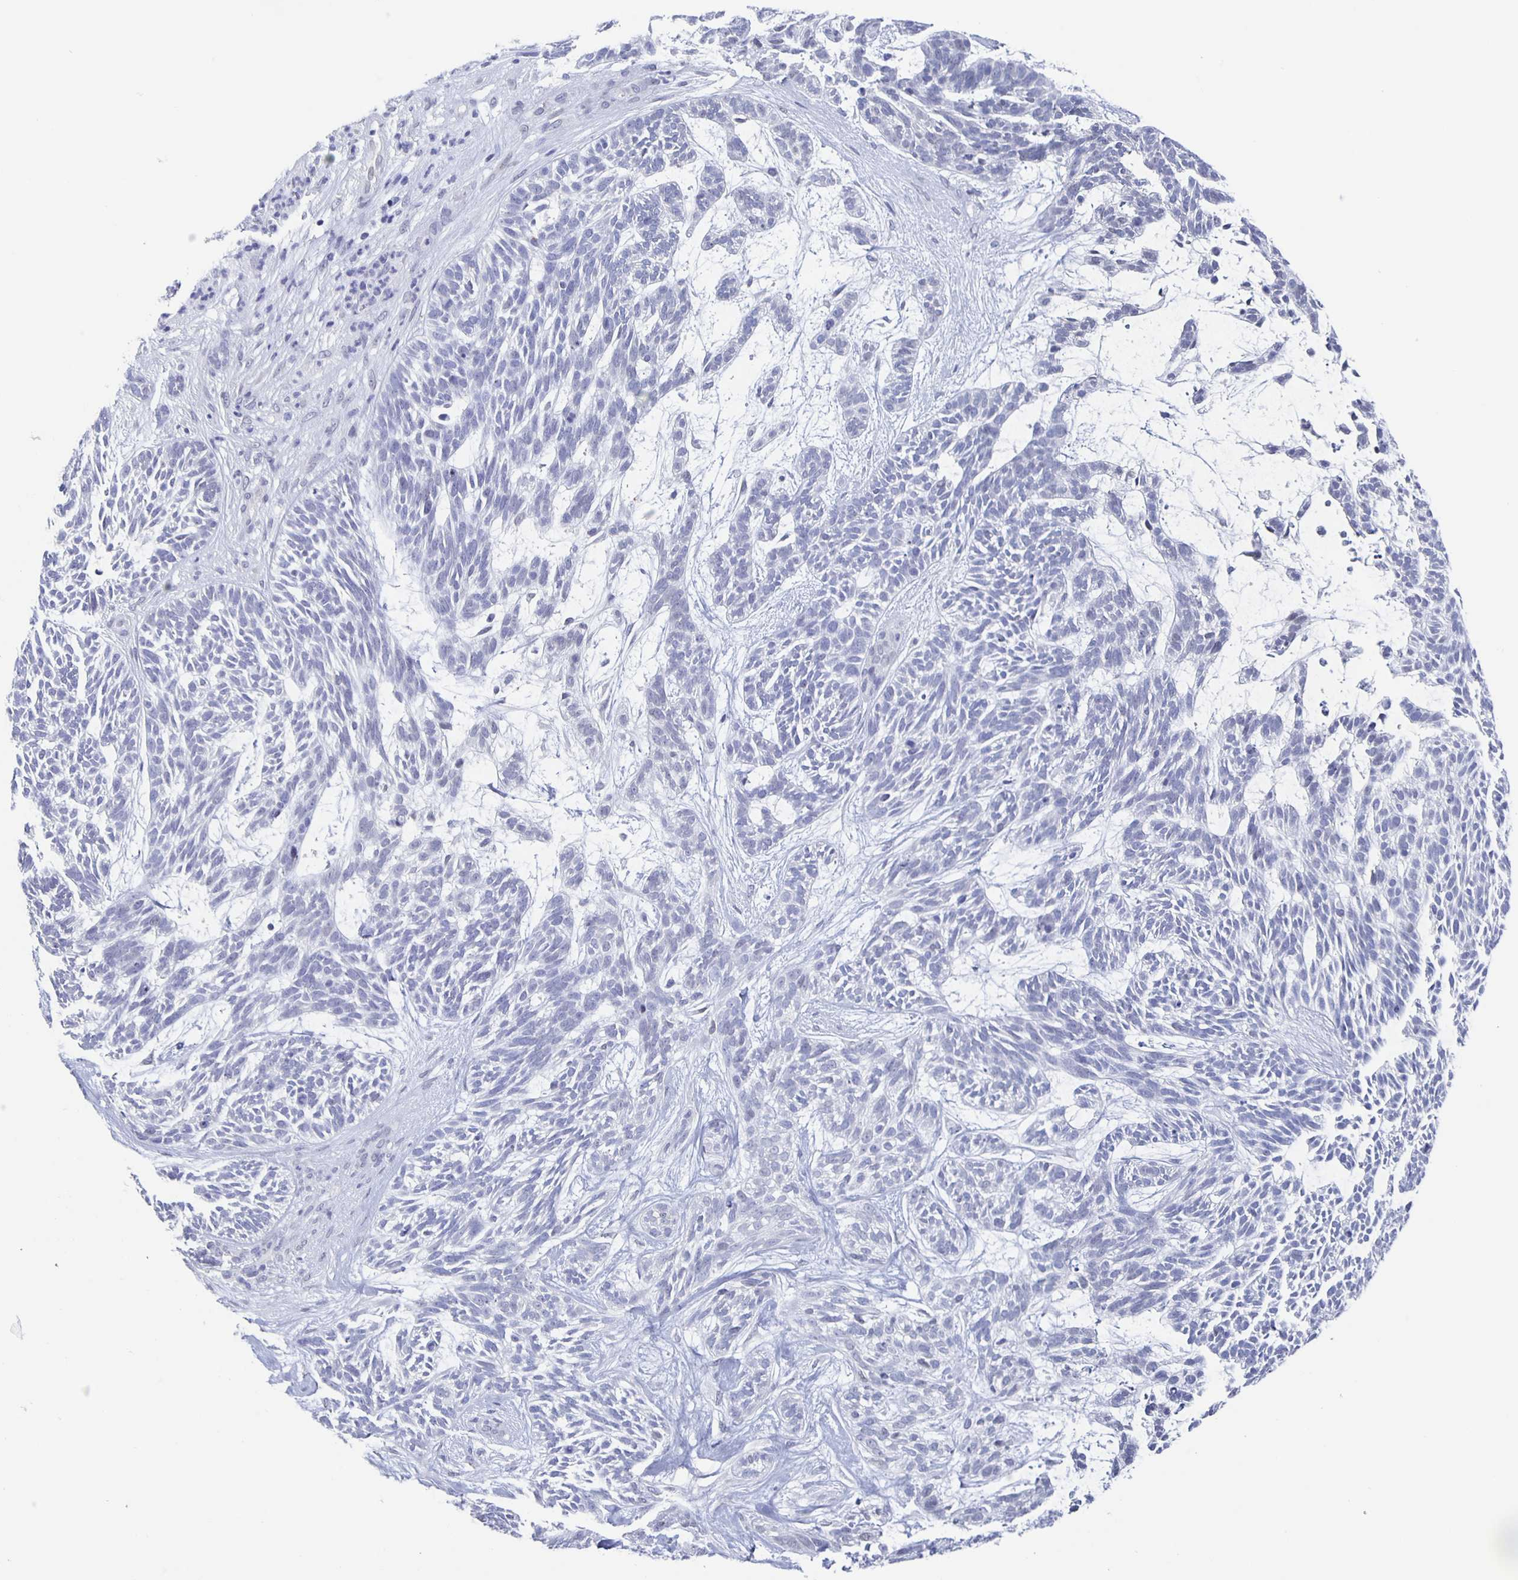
{"staining": {"intensity": "negative", "quantity": "none", "location": "none"}, "tissue": "skin cancer", "cell_type": "Tumor cells", "image_type": "cancer", "snomed": [{"axis": "morphology", "description": "Basal cell carcinoma"}, {"axis": "topography", "description": "Skin"}, {"axis": "topography", "description": "Skin, foot"}], "caption": "Immunohistochemistry of basal cell carcinoma (skin) reveals no staining in tumor cells.", "gene": "CCDC17", "patient": {"sex": "female", "age": 77}}